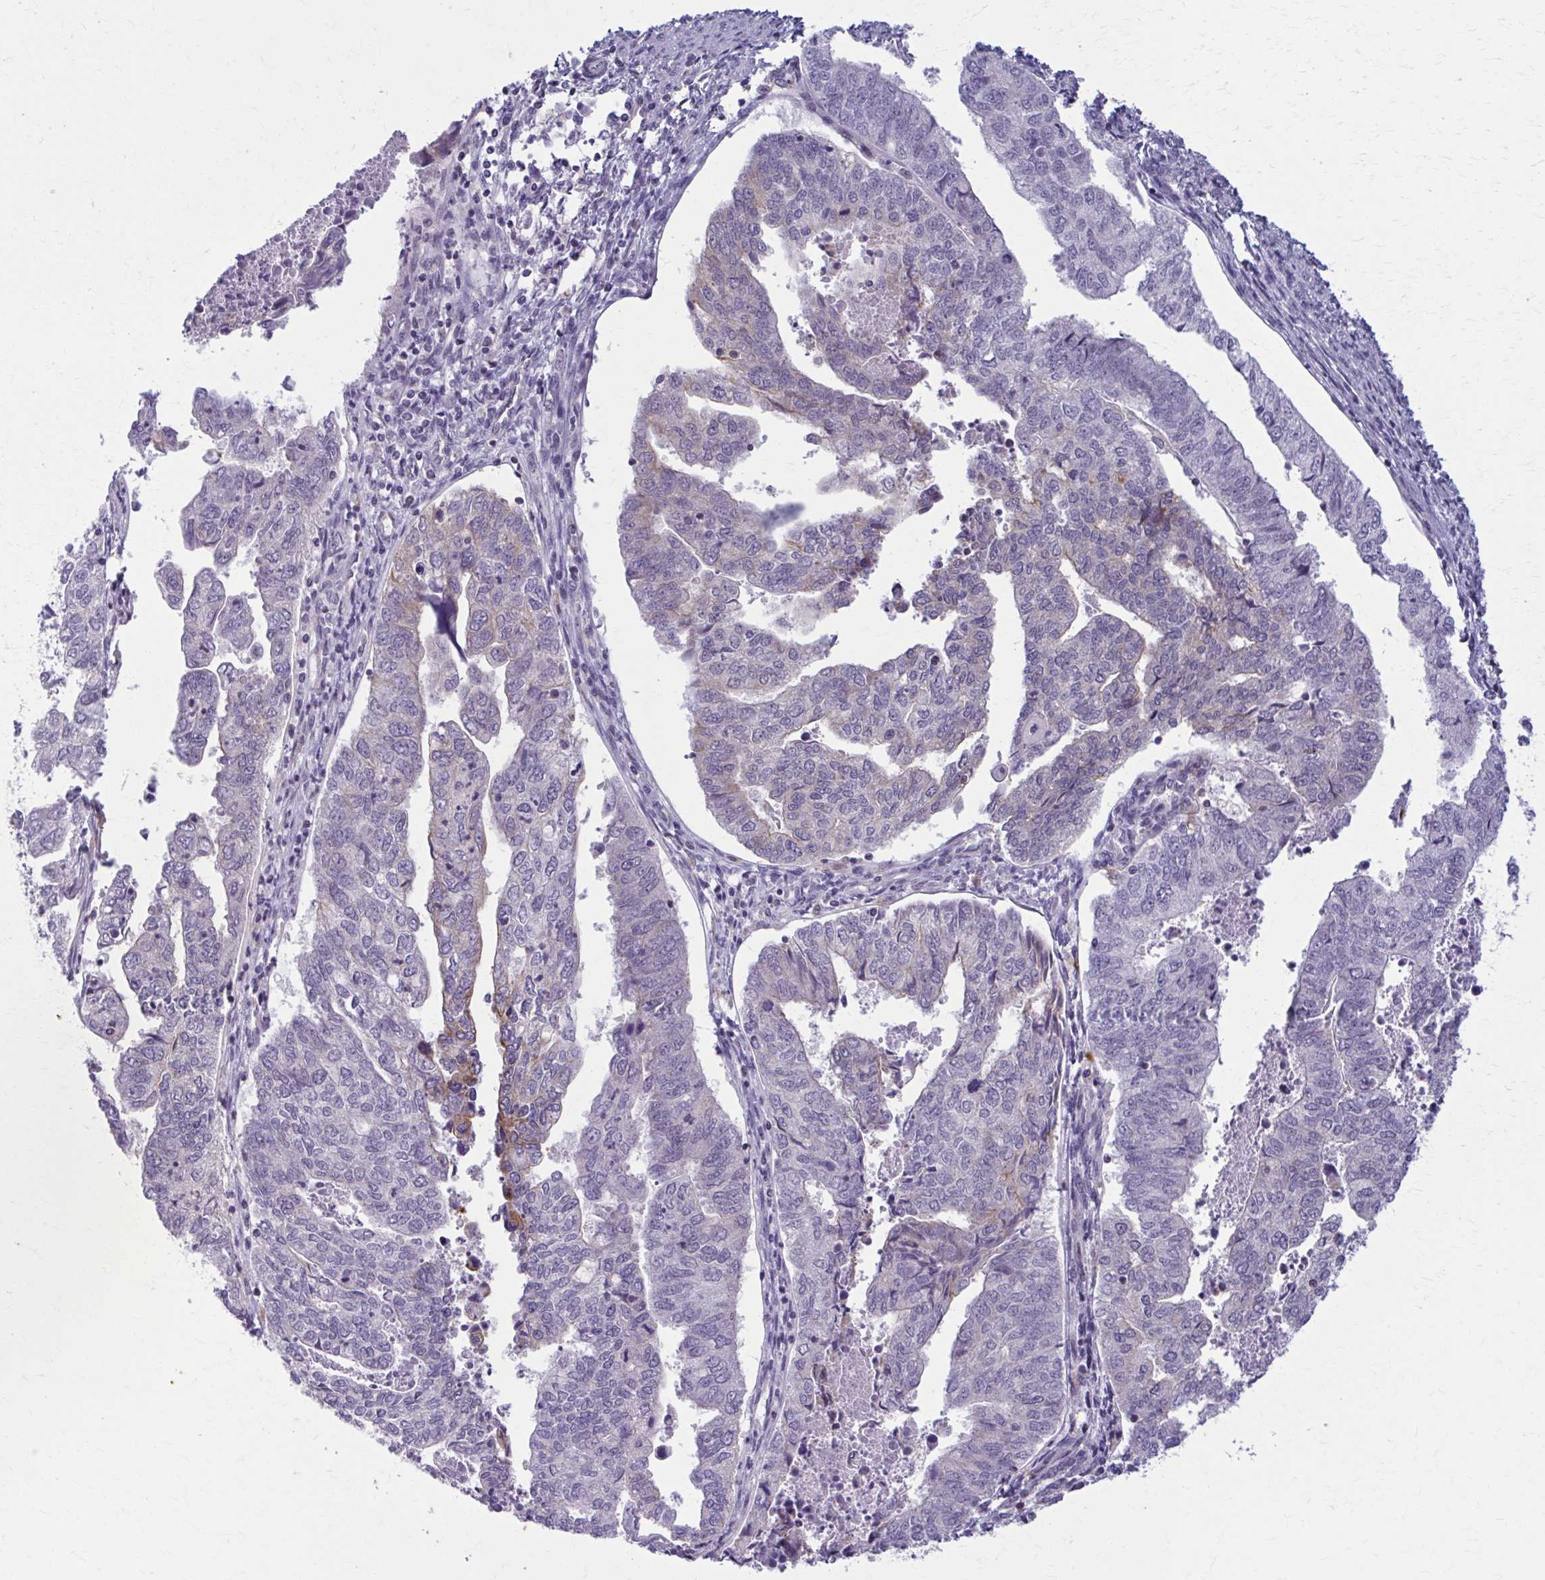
{"staining": {"intensity": "negative", "quantity": "none", "location": "none"}, "tissue": "endometrial cancer", "cell_type": "Tumor cells", "image_type": "cancer", "snomed": [{"axis": "morphology", "description": "Adenocarcinoma, NOS"}, {"axis": "topography", "description": "Endometrium"}], "caption": "Endometrial adenocarcinoma stained for a protein using IHC displays no expression tumor cells.", "gene": "NUMBL", "patient": {"sex": "female", "age": 73}}